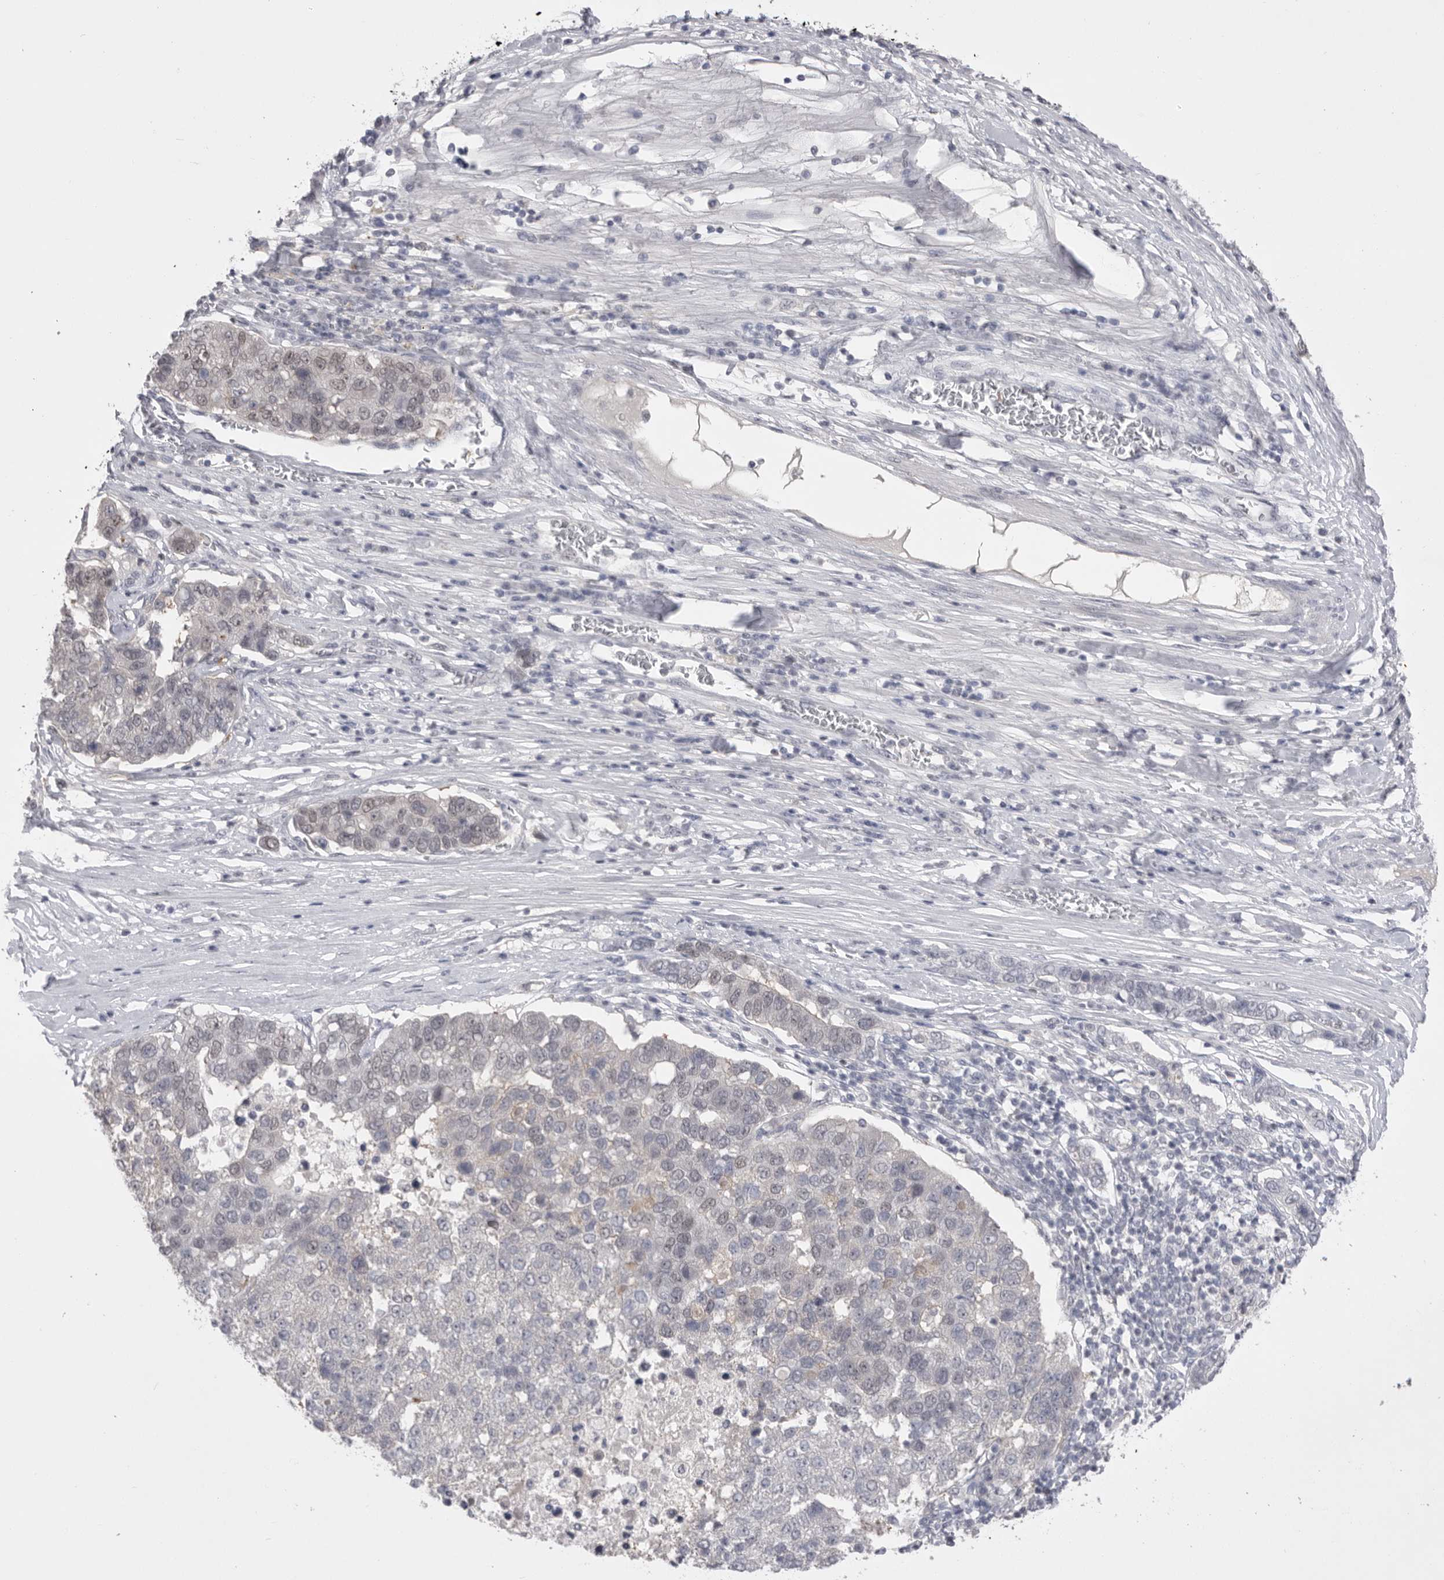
{"staining": {"intensity": "weak", "quantity": "<25%", "location": "nuclear"}, "tissue": "pancreatic cancer", "cell_type": "Tumor cells", "image_type": "cancer", "snomed": [{"axis": "morphology", "description": "Adenocarcinoma, NOS"}, {"axis": "topography", "description": "Pancreas"}], "caption": "IHC micrograph of neoplastic tissue: human pancreatic cancer (adenocarcinoma) stained with DAB (3,3'-diaminobenzidine) exhibits no significant protein staining in tumor cells. The staining was performed using DAB (3,3'-diaminobenzidine) to visualize the protein expression in brown, while the nuclei were stained in blue with hematoxylin (Magnification: 20x).", "gene": "ZBTB7B", "patient": {"sex": "female", "age": 61}}